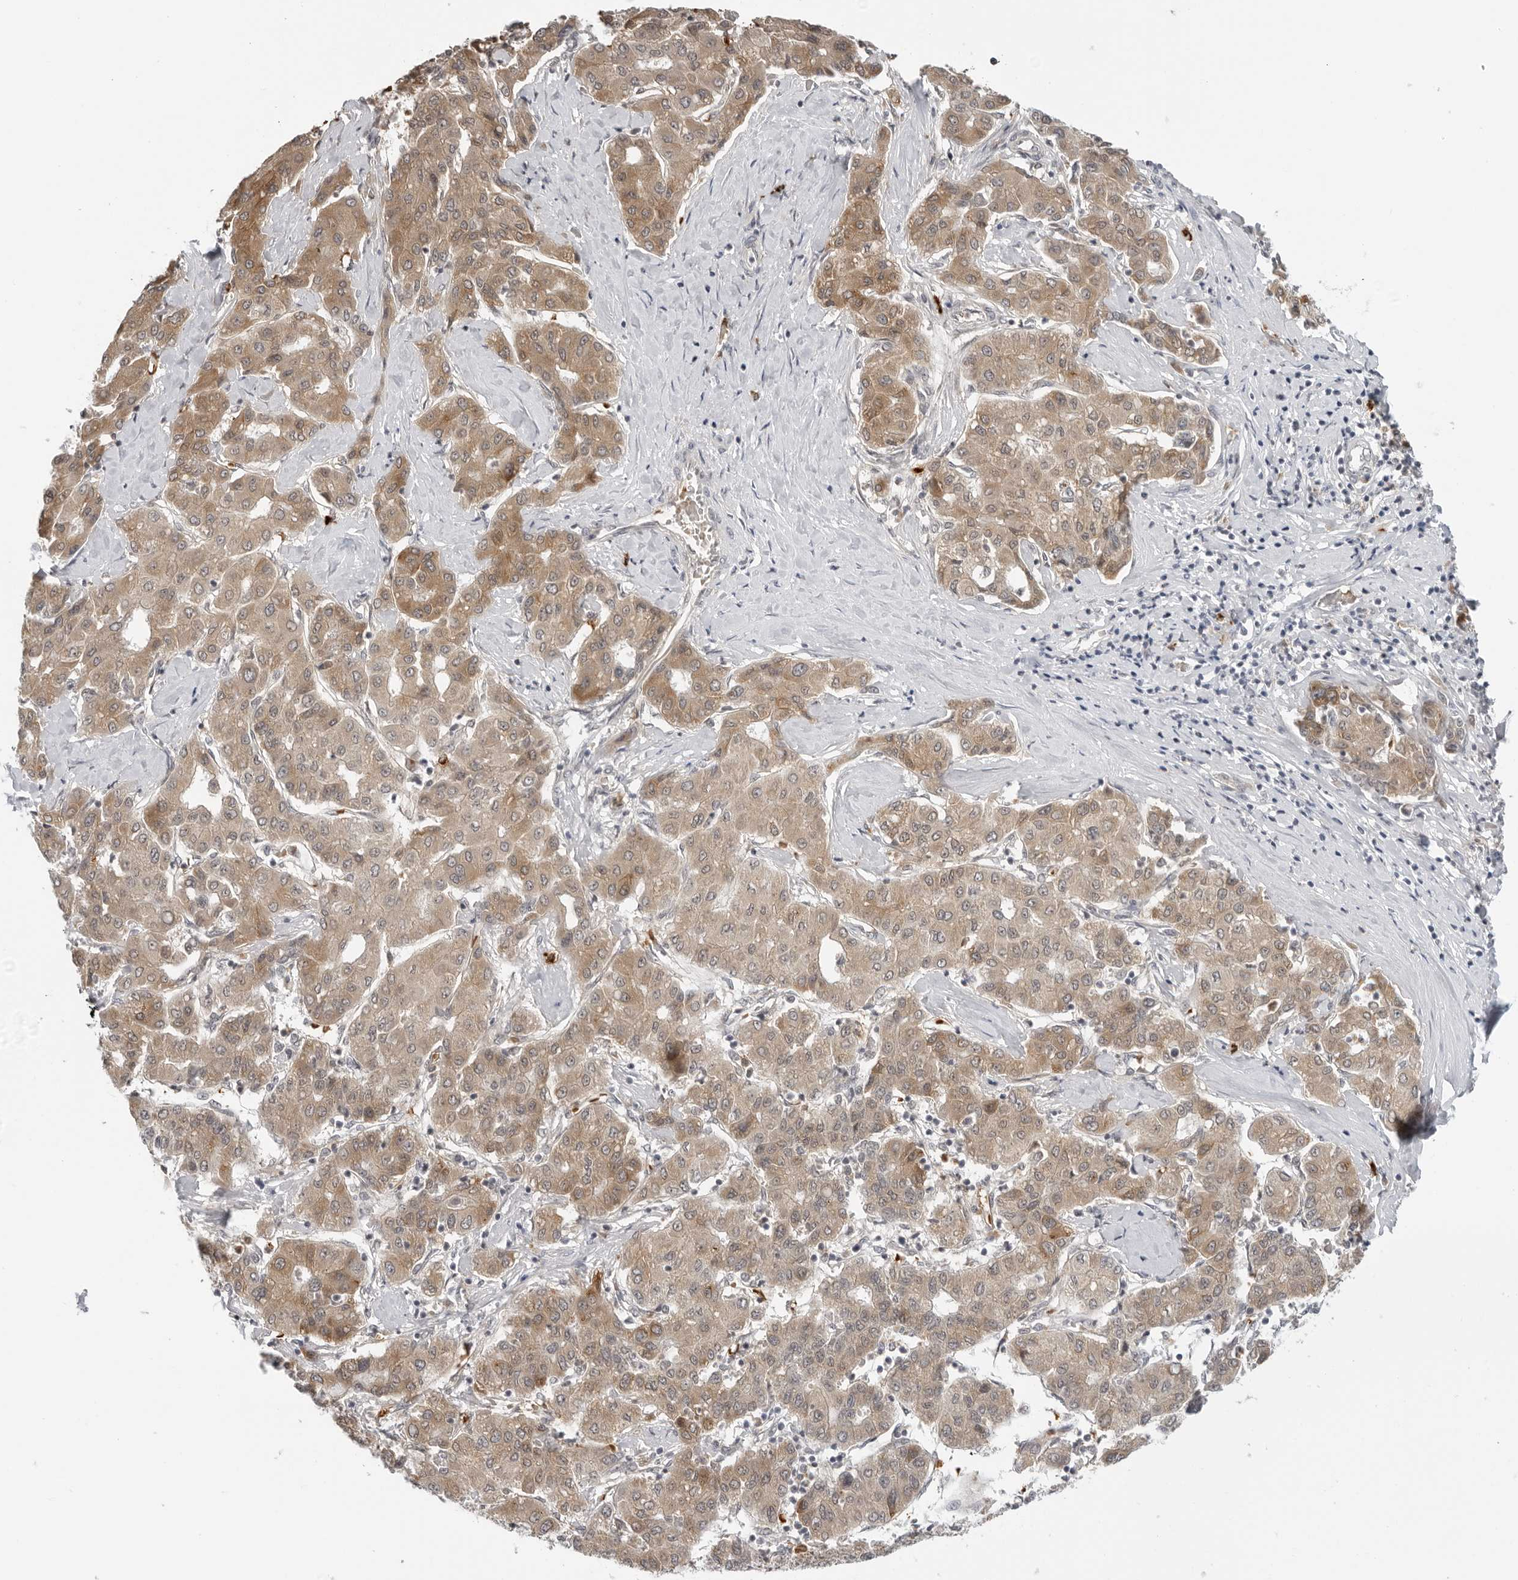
{"staining": {"intensity": "moderate", "quantity": ">75%", "location": "cytoplasmic/membranous"}, "tissue": "liver cancer", "cell_type": "Tumor cells", "image_type": "cancer", "snomed": [{"axis": "morphology", "description": "Carcinoma, Hepatocellular, NOS"}, {"axis": "topography", "description": "Liver"}], "caption": "Protein staining demonstrates moderate cytoplasmic/membranous positivity in approximately >75% of tumor cells in liver cancer.", "gene": "SUGCT", "patient": {"sex": "male", "age": 65}}